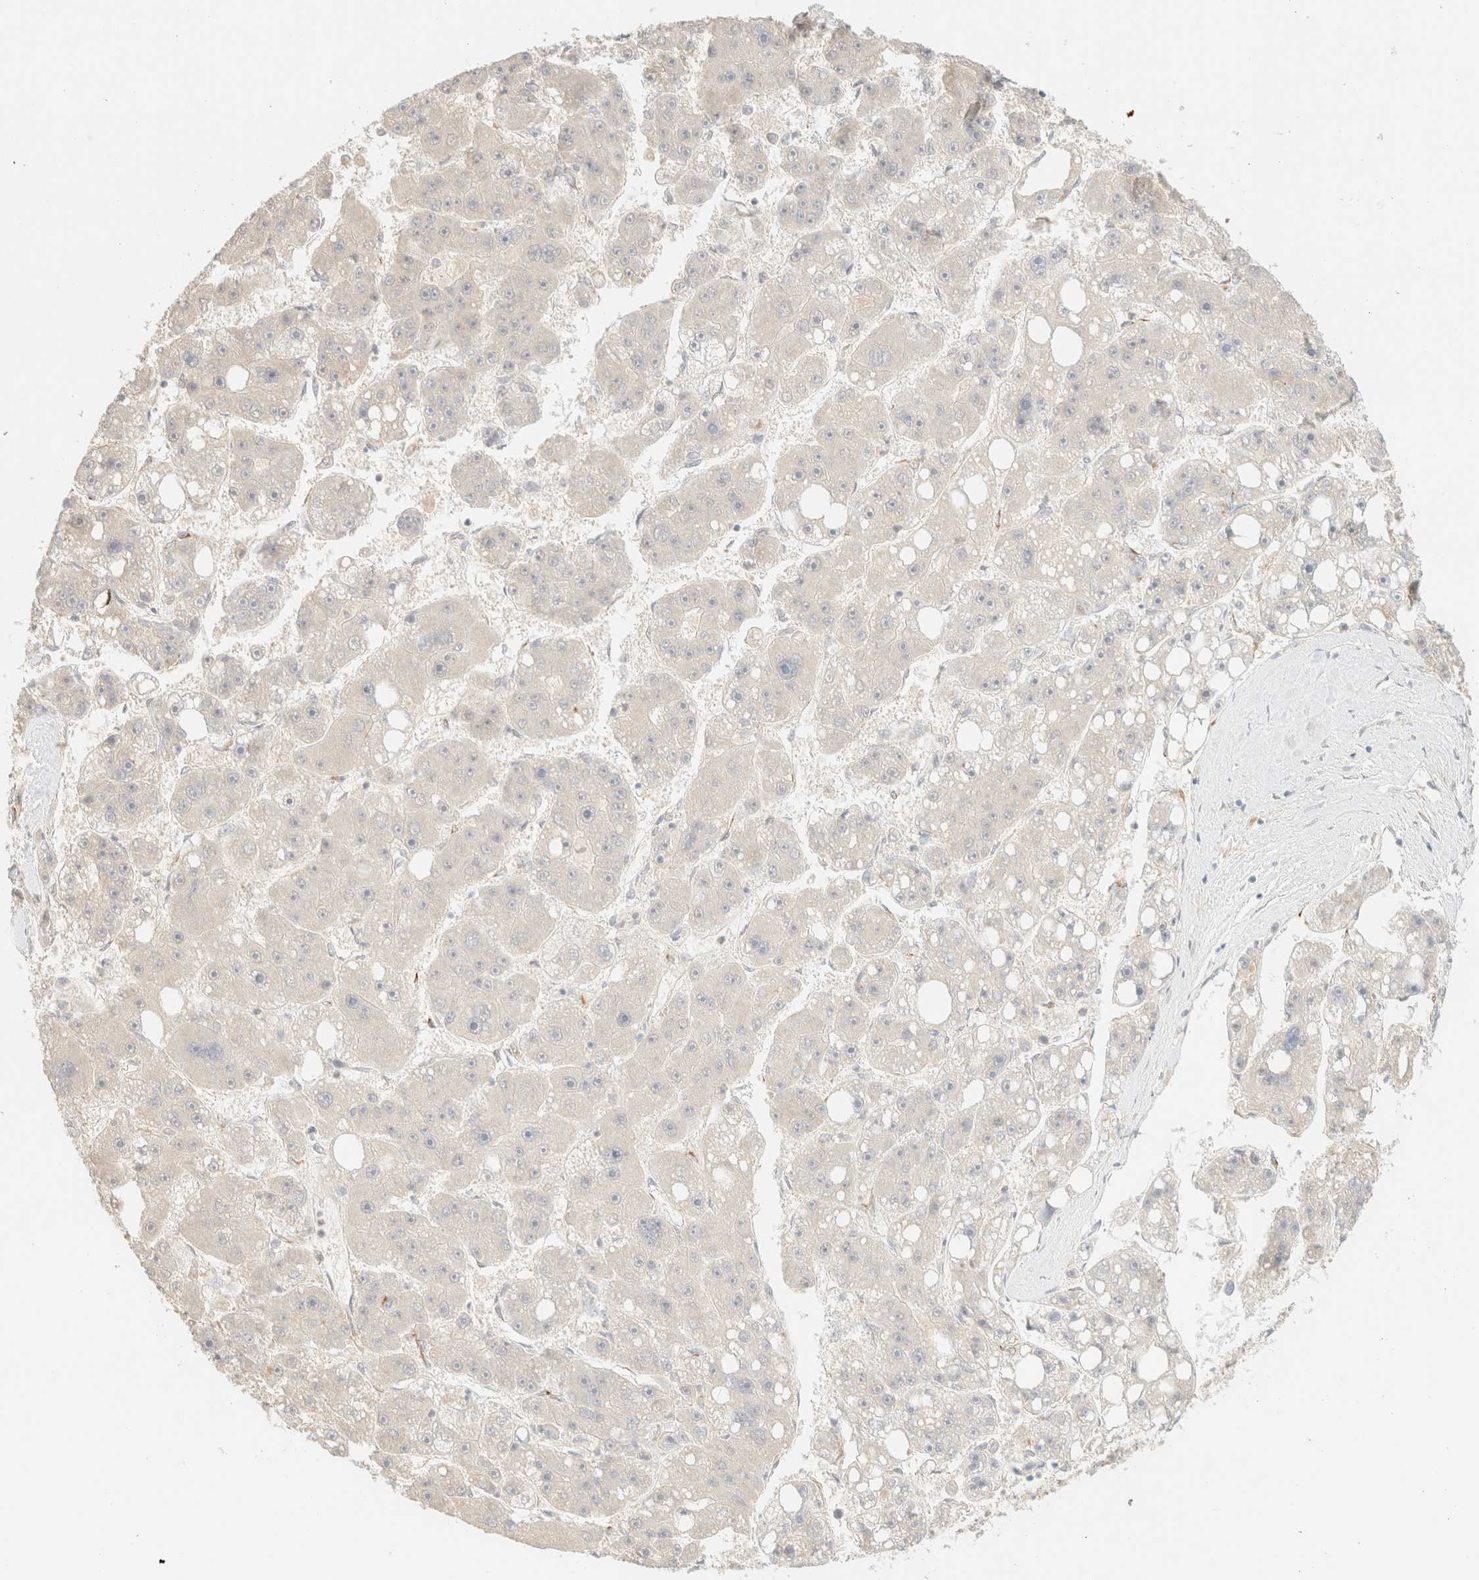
{"staining": {"intensity": "negative", "quantity": "none", "location": "none"}, "tissue": "liver cancer", "cell_type": "Tumor cells", "image_type": "cancer", "snomed": [{"axis": "morphology", "description": "Carcinoma, Hepatocellular, NOS"}, {"axis": "topography", "description": "Liver"}], "caption": "A histopathology image of human liver hepatocellular carcinoma is negative for staining in tumor cells. The staining was performed using DAB (3,3'-diaminobenzidine) to visualize the protein expression in brown, while the nuclei were stained in blue with hematoxylin (Magnification: 20x).", "gene": "SPARCL1", "patient": {"sex": "female", "age": 61}}